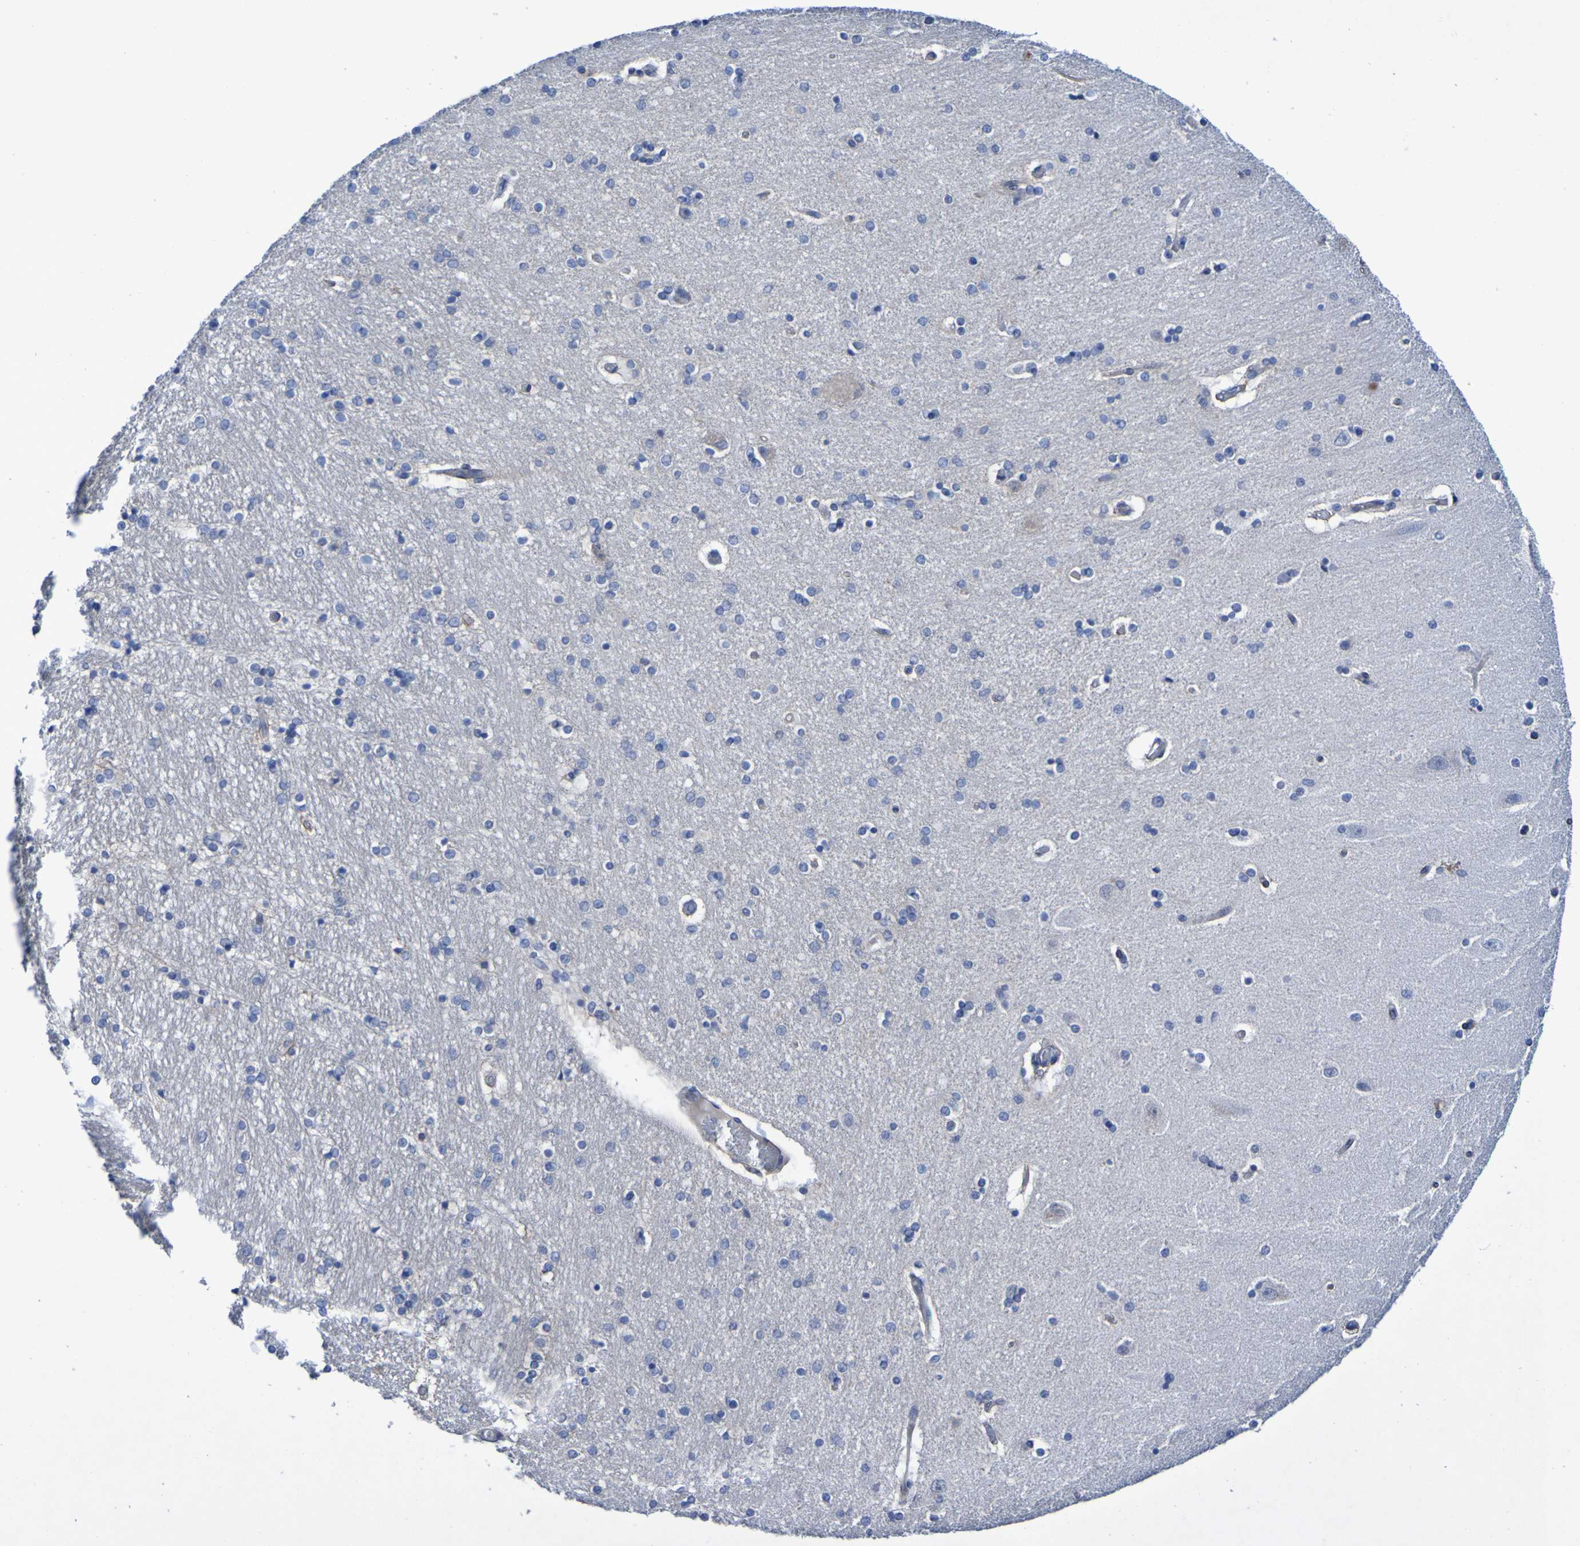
{"staining": {"intensity": "negative", "quantity": "none", "location": "none"}, "tissue": "hippocampus", "cell_type": "Glial cells", "image_type": "normal", "snomed": [{"axis": "morphology", "description": "Normal tissue, NOS"}, {"axis": "topography", "description": "Hippocampus"}], "caption": "Human hippocampus stained for a protein using IHC displays no expression in glial cells.", "gene": "SGCB", "patient": {"sex": "female", "age": 54}}